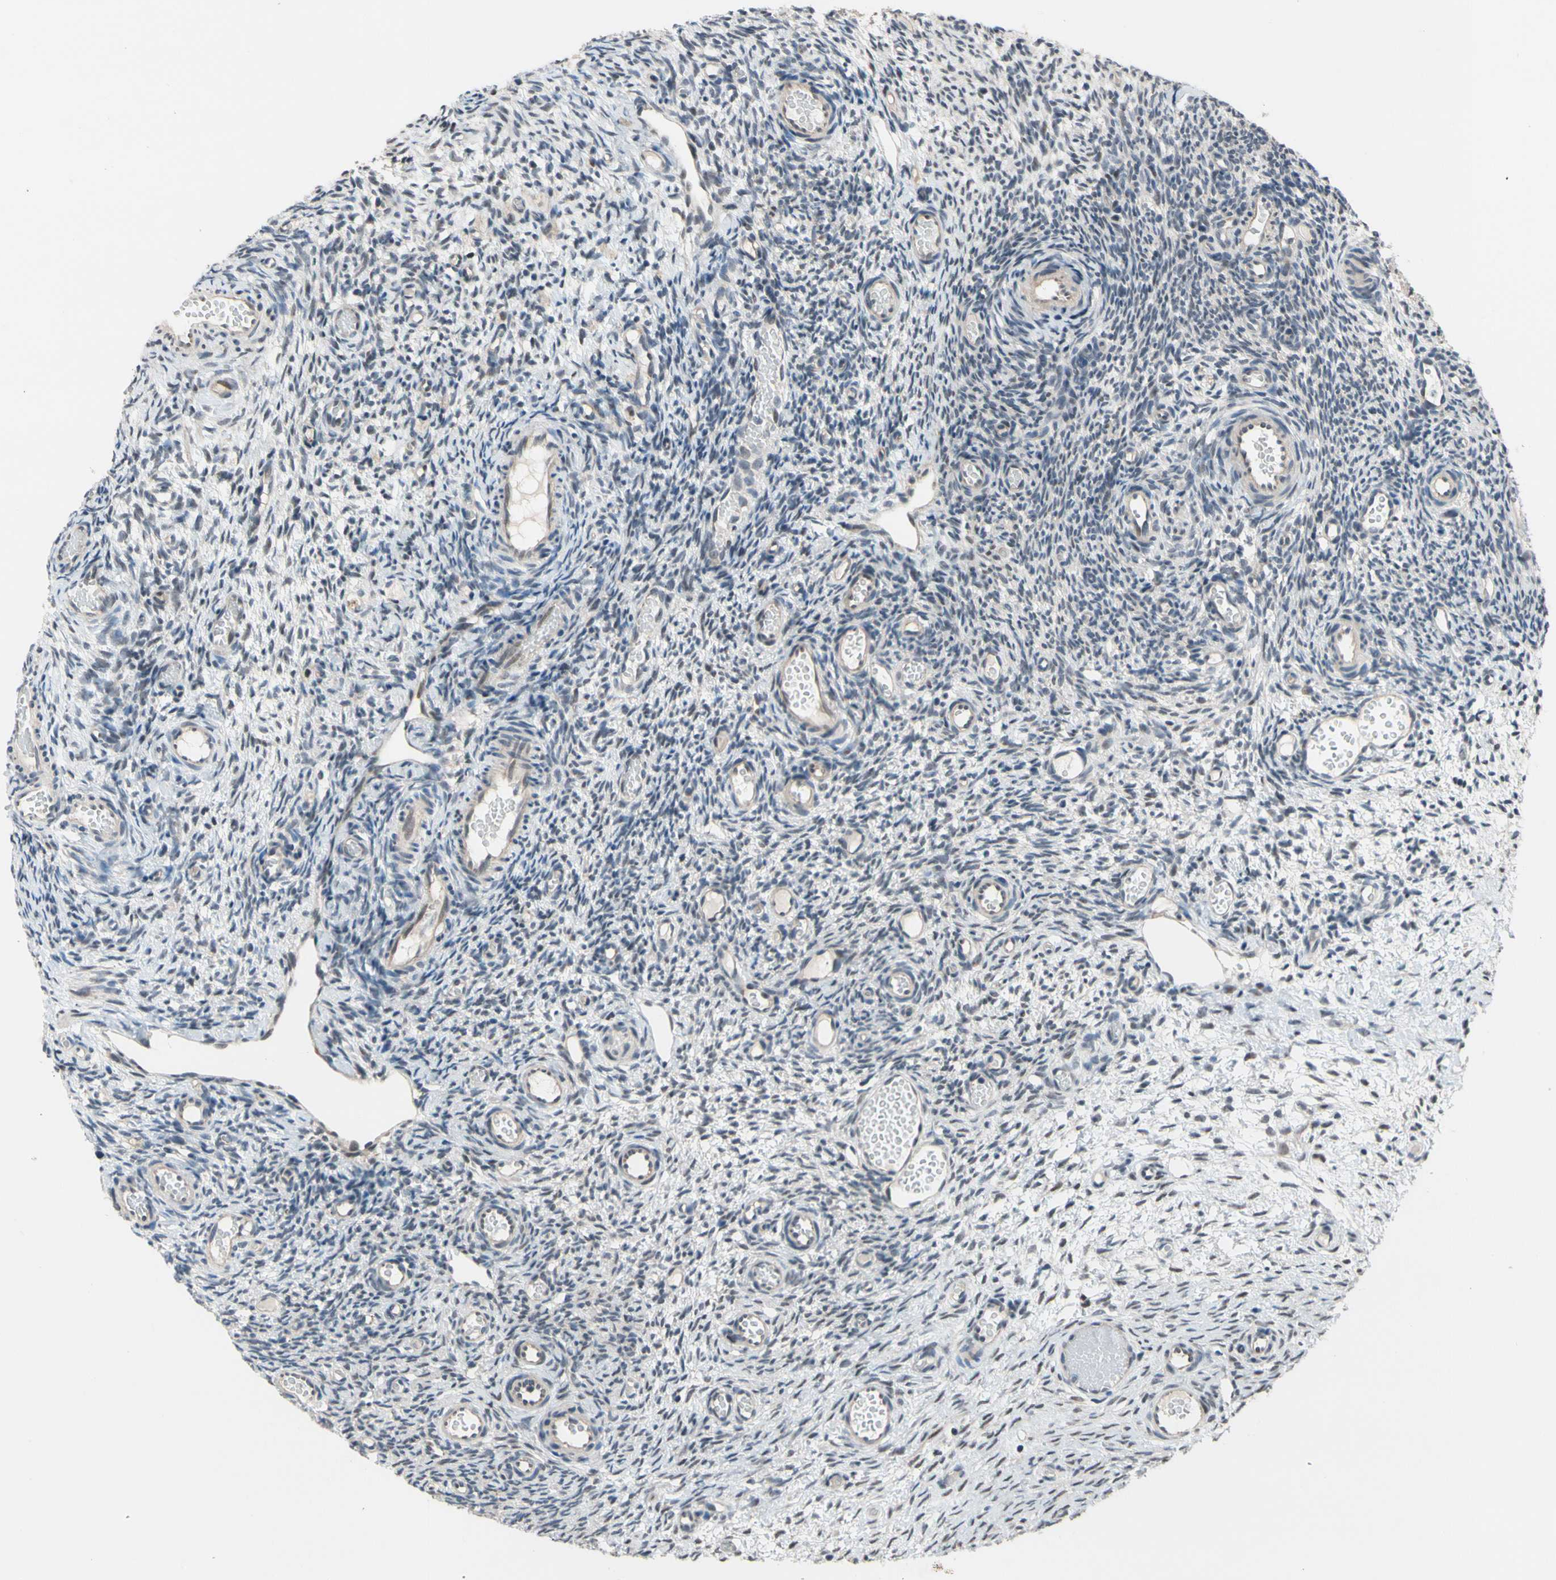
{"staining": {"intensity": "weak", "quantity": "<25%", "location": "cytoplasmic/membranous"}, "tissue": "ovary", "cell_type": "Ovarian stroma cells", "image_type": "normal", "snomed": [{"axis": "morphology", "description": "Normal tissue, NOS"}, {"axis": "topography", "description": "Ovary"}], "caption": "An IHC image of normal ovary is shown. There is no staining in ovarian stroma cells of ovary. (DAB (3,3'-diaminobenzidine) immunohistochemistry (IHC) with hematoxylin counter stain).", "gene": "NGEF", "patient": {"sex": "female", "age": 35}}